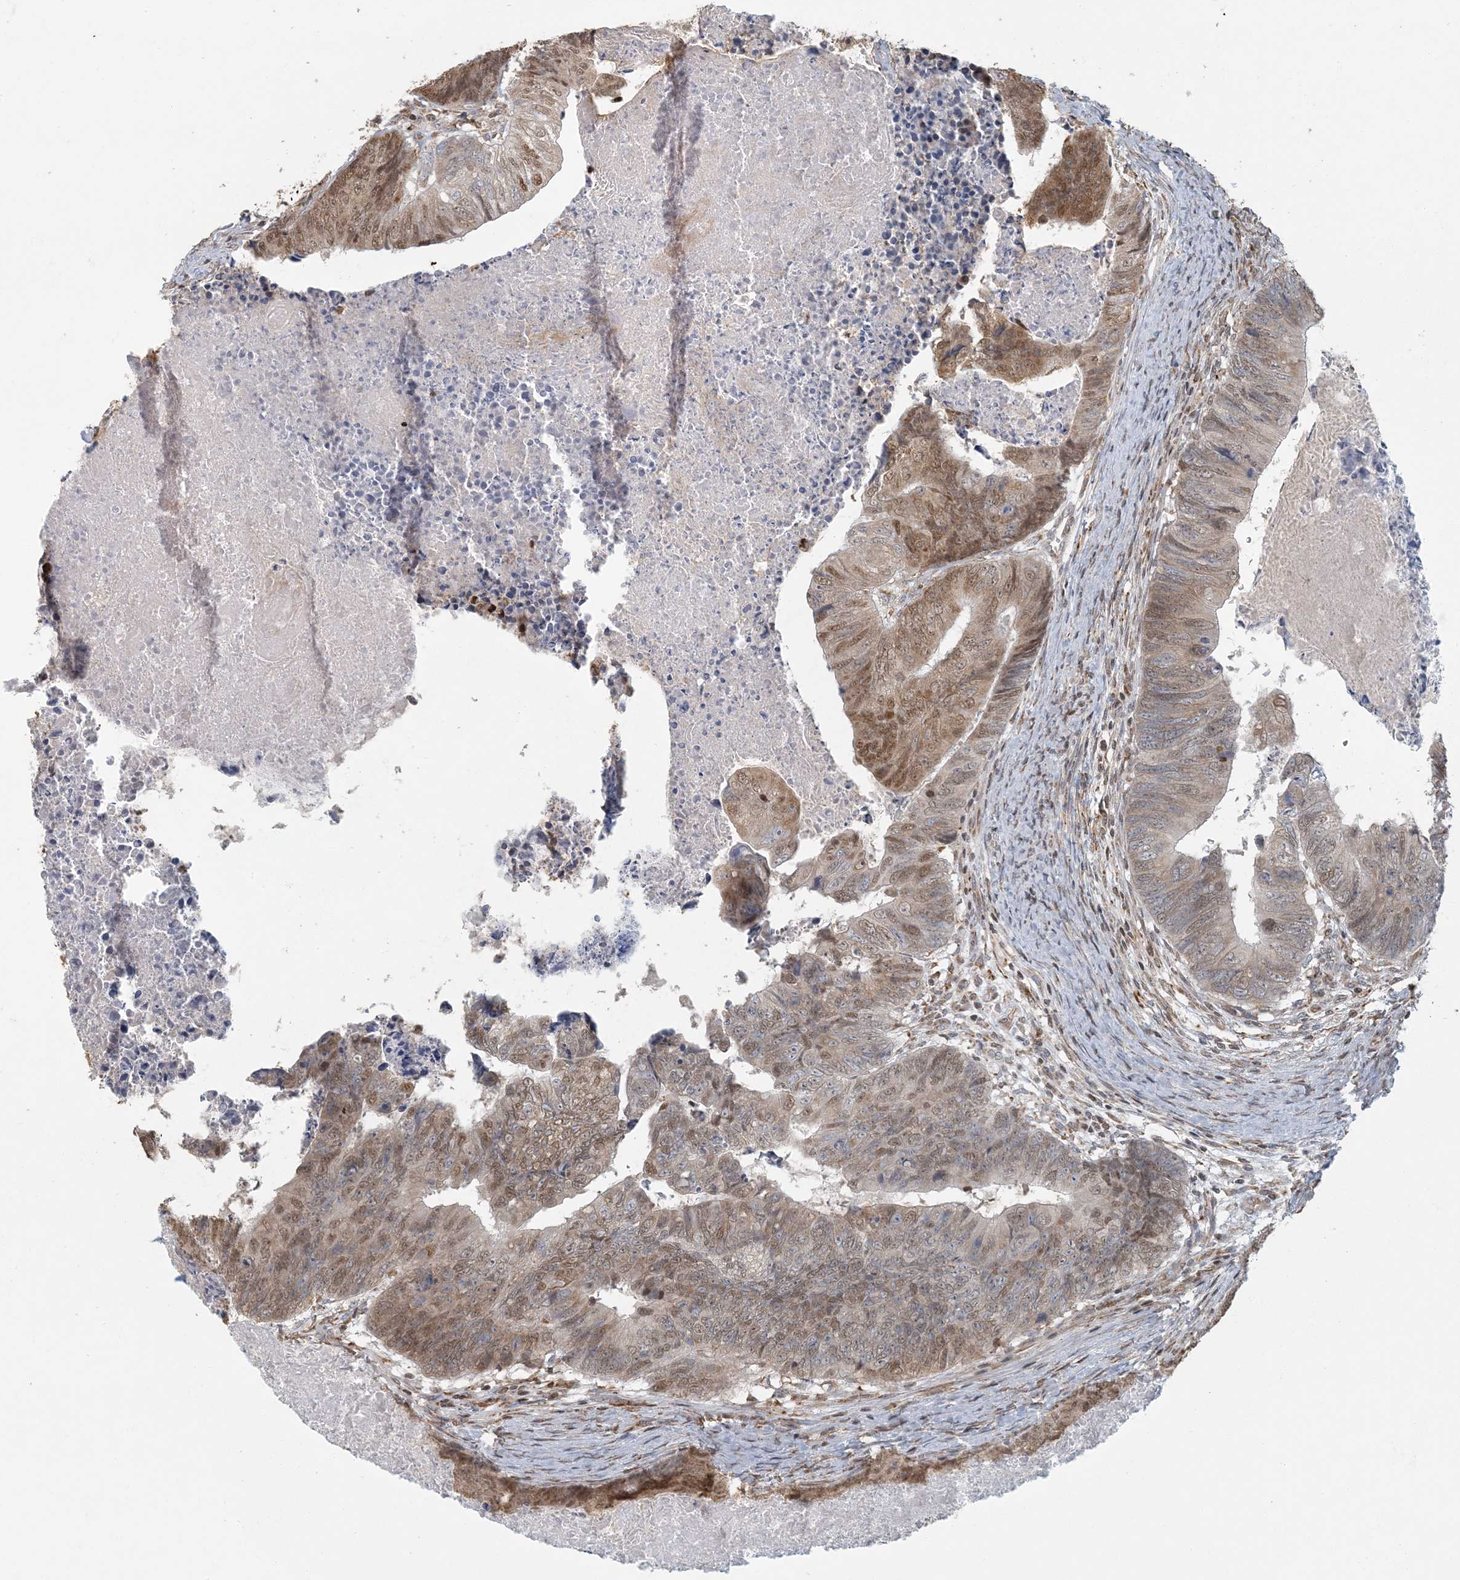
{"staining": {"intensity": "moderate", "quantity": "25%-75%", "location": "cytoplasmic/membranous,nuclear"}, "tissue": "colorectal cancer", "cell_type": "Tumor cells", "image_type": "cancer", "snomed": [{"axis": "morphology", "description": "Adenocarcinoma, NOS"}, {"axis": "topography", "description": "Colon"}], "caption": "Colorectal cancer (adenocarcinoma) stained with a brown dye shows moderate cytoplasmic/membranous and nuclear positive expression in about 25%-75% of tumor cells.", "gene": "AK9", "patient": {"sex": "female", "age": 67}}